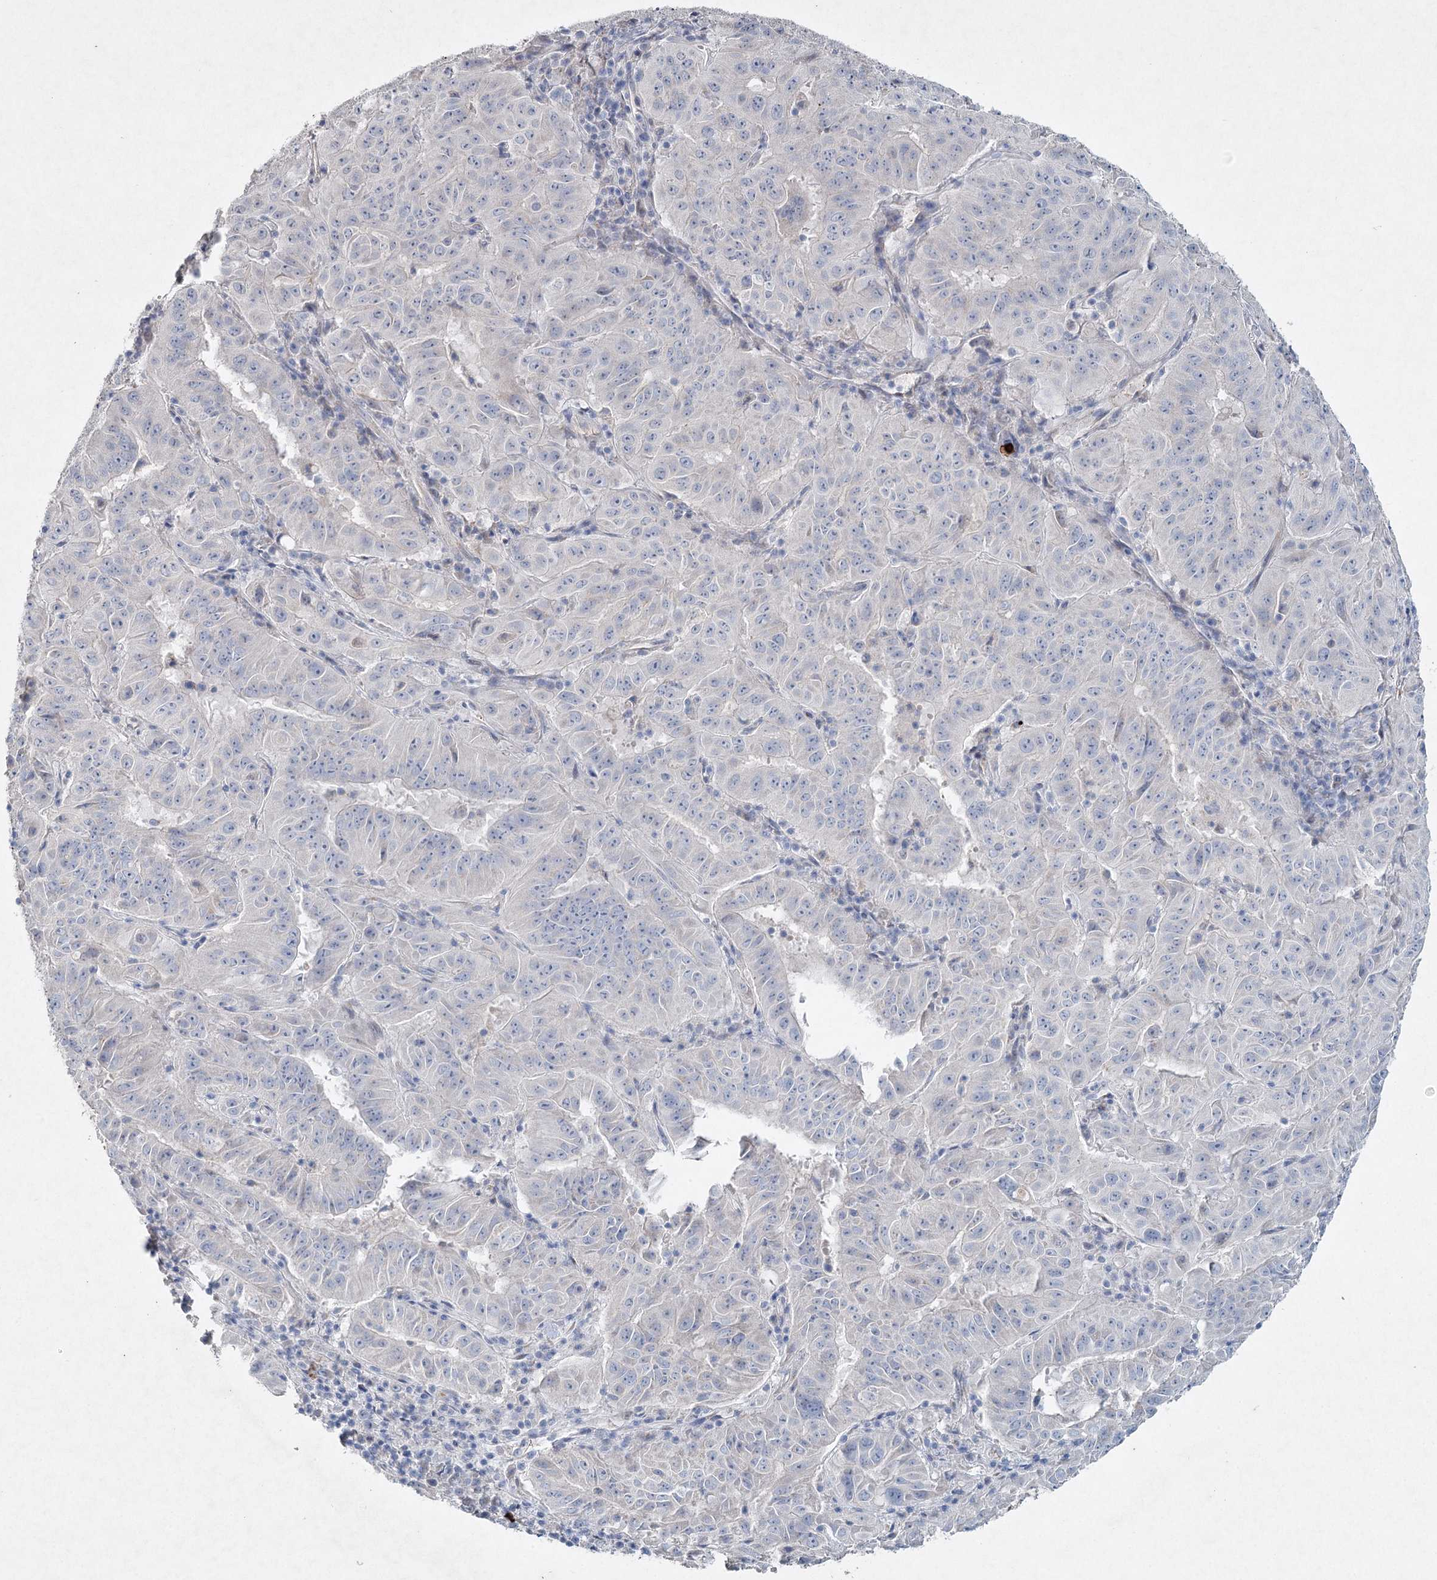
{"staining": {"intensity": "negative", "quantity": "none", "location": "none"}, "tissue": "pancreatic cancer", "cell_type": "Tumor cells", "image_type": "cancer", "snomed": [{"axis": "morphology", "description": "Adenocarcinoma, NOS"}, {"axis": "topography", "description": "Pancreas"}], "caption": "The immunohistochemistry (IHC) micrograph has no significant staining in tumor cells of adenocarcinoma (pancreatic) tissue. (DAB immunohistochemistry (IHC), high magnification).", "gene": "RFX6", "patient": {"sex": "male", "age": 63}}